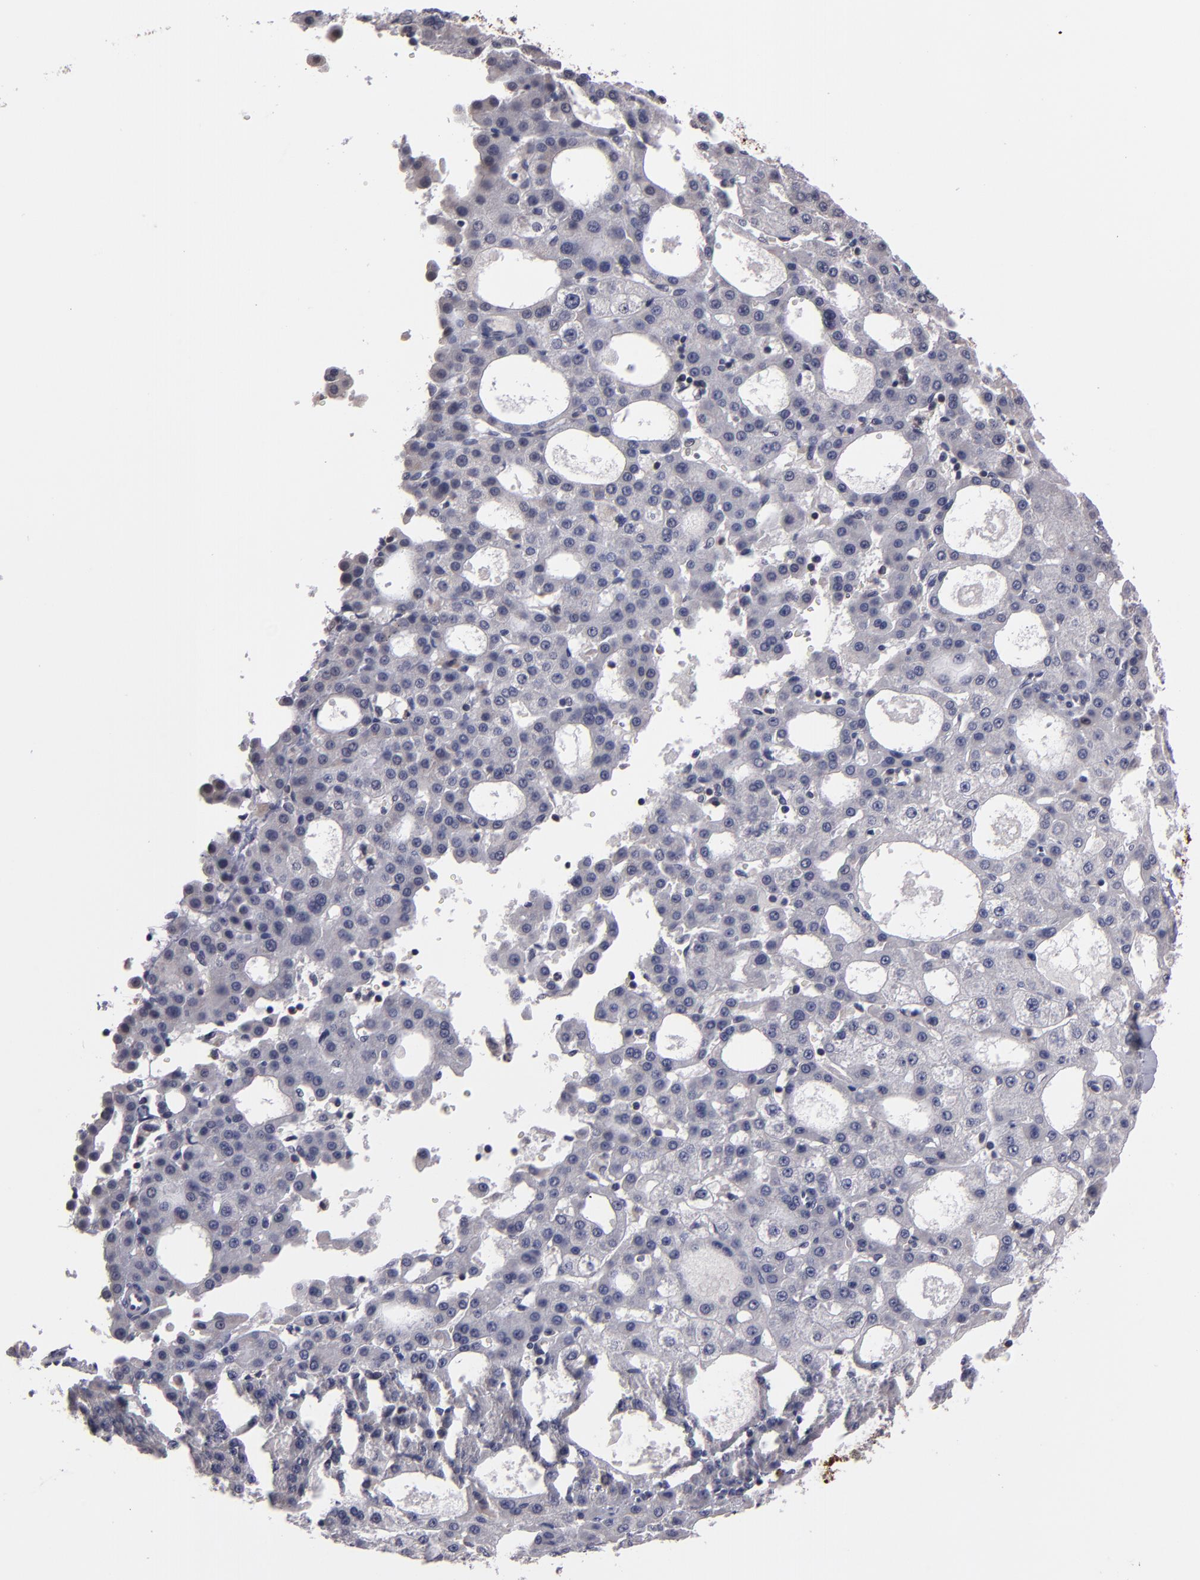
{"staining": {"intensity": "negative", "quantity": "none", "location": "none"}, "tissue": "liver cancer", "cell_type": "Tumor cells", "image_type": "cancer", "snomed": [{"axis": "morphology", "description": "Carcinoma, Hepatocellular, NOS"}, {"axis": "topography", "description": "Liver"}], "caption": "This histopathology image is of liver hepatocellular carcinoma stained with immunohistochemistry (IHC) to label a protein in brown with the nuclei are counter-stained blue. There is no staining in tumor cells. (Brightfield microscopy of DAB (3,3'-diaminobenzidine) immunohistochemistry at high magnification).", "gene": "S100A1", "patient": {"sex": "male", "age": 47}}